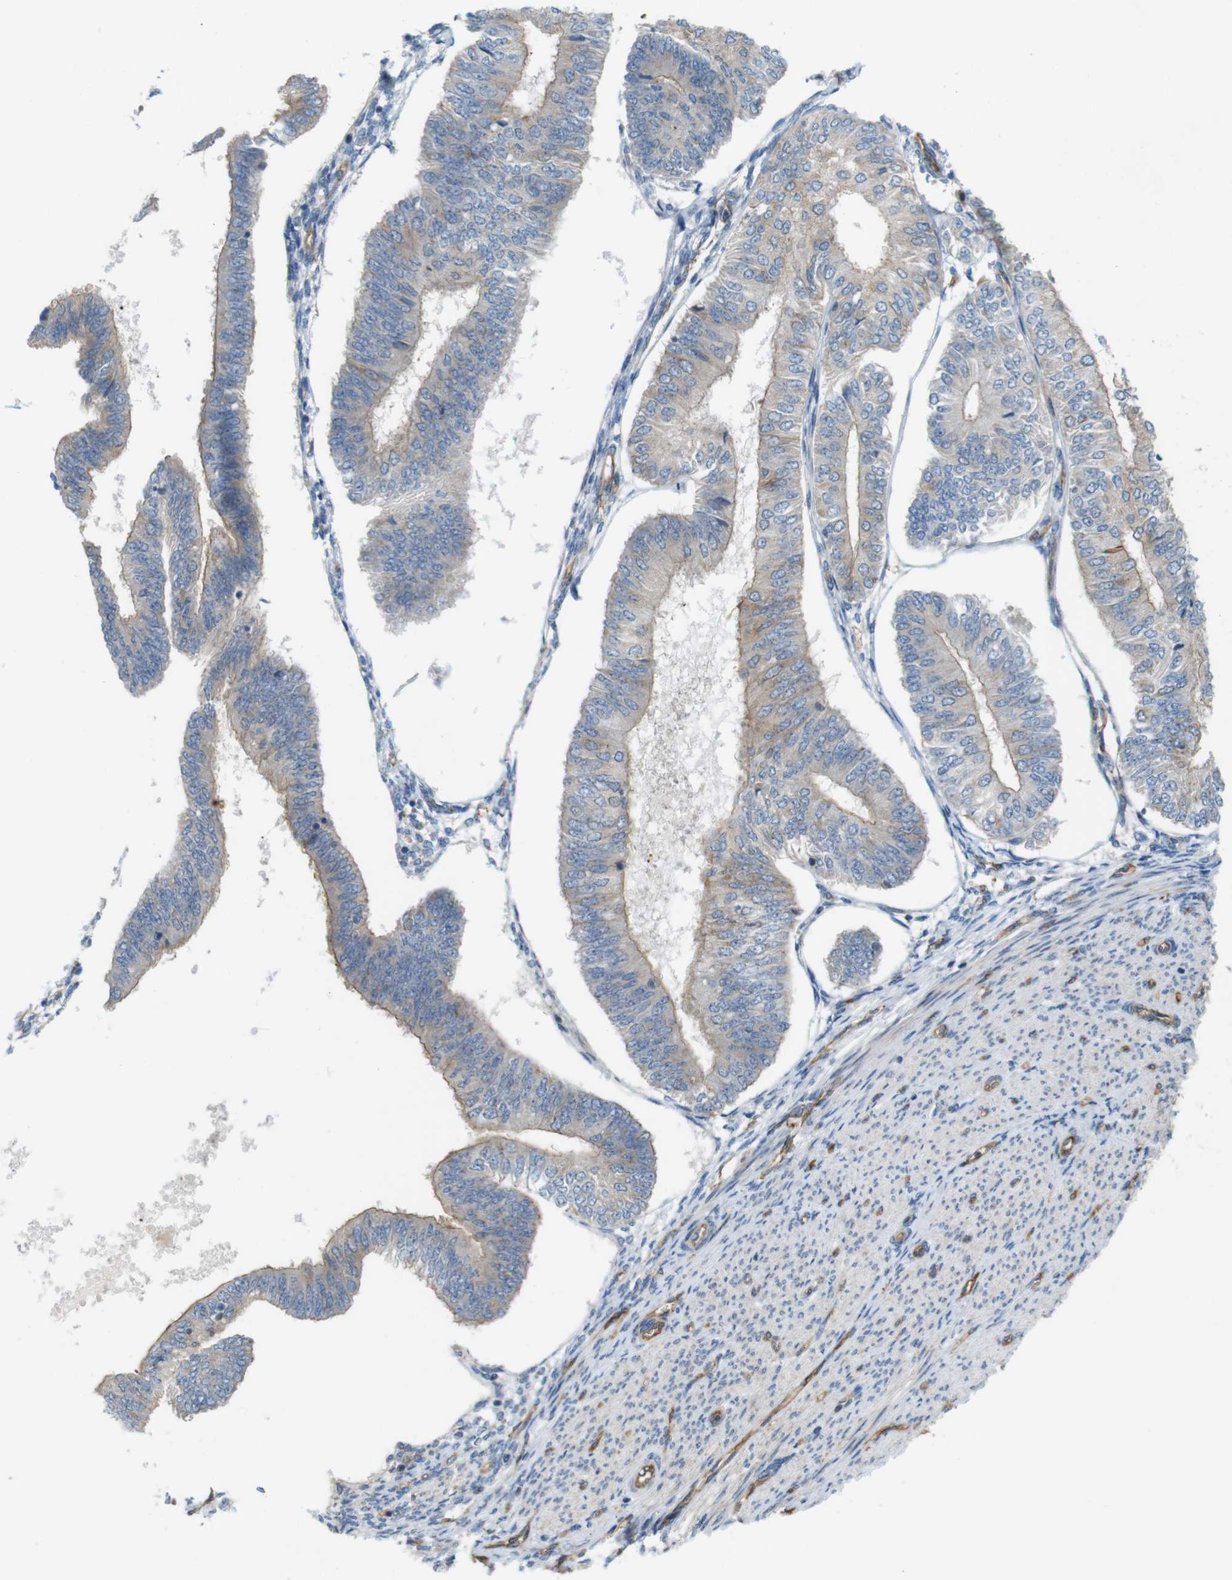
{"staining": {"intensity": "weak", "quantity": ">75%", "location": "cytoplasmic/membranous"}, "tissue": "endometrial cancer", "cell_type": "Tumor cells", "image_type": "cancer", "snomed": [{"axis": "morphology", "description": "Adenocarcinoma, NOS"}, {"axis": "topography", "description": "Endometrium"}], "caption": "This photomicrograph demonstrates endometrial cancer (adenocarcinoma) stained with immunohistochemistry (IHC) to label a protein in brown. The cytoplasmic/membranous of tumor cells show weak positivity for the protein. Nuclei are counter-stained blue.", "gene": "BVES", "patient": {"sex": "female", "age": 58}}